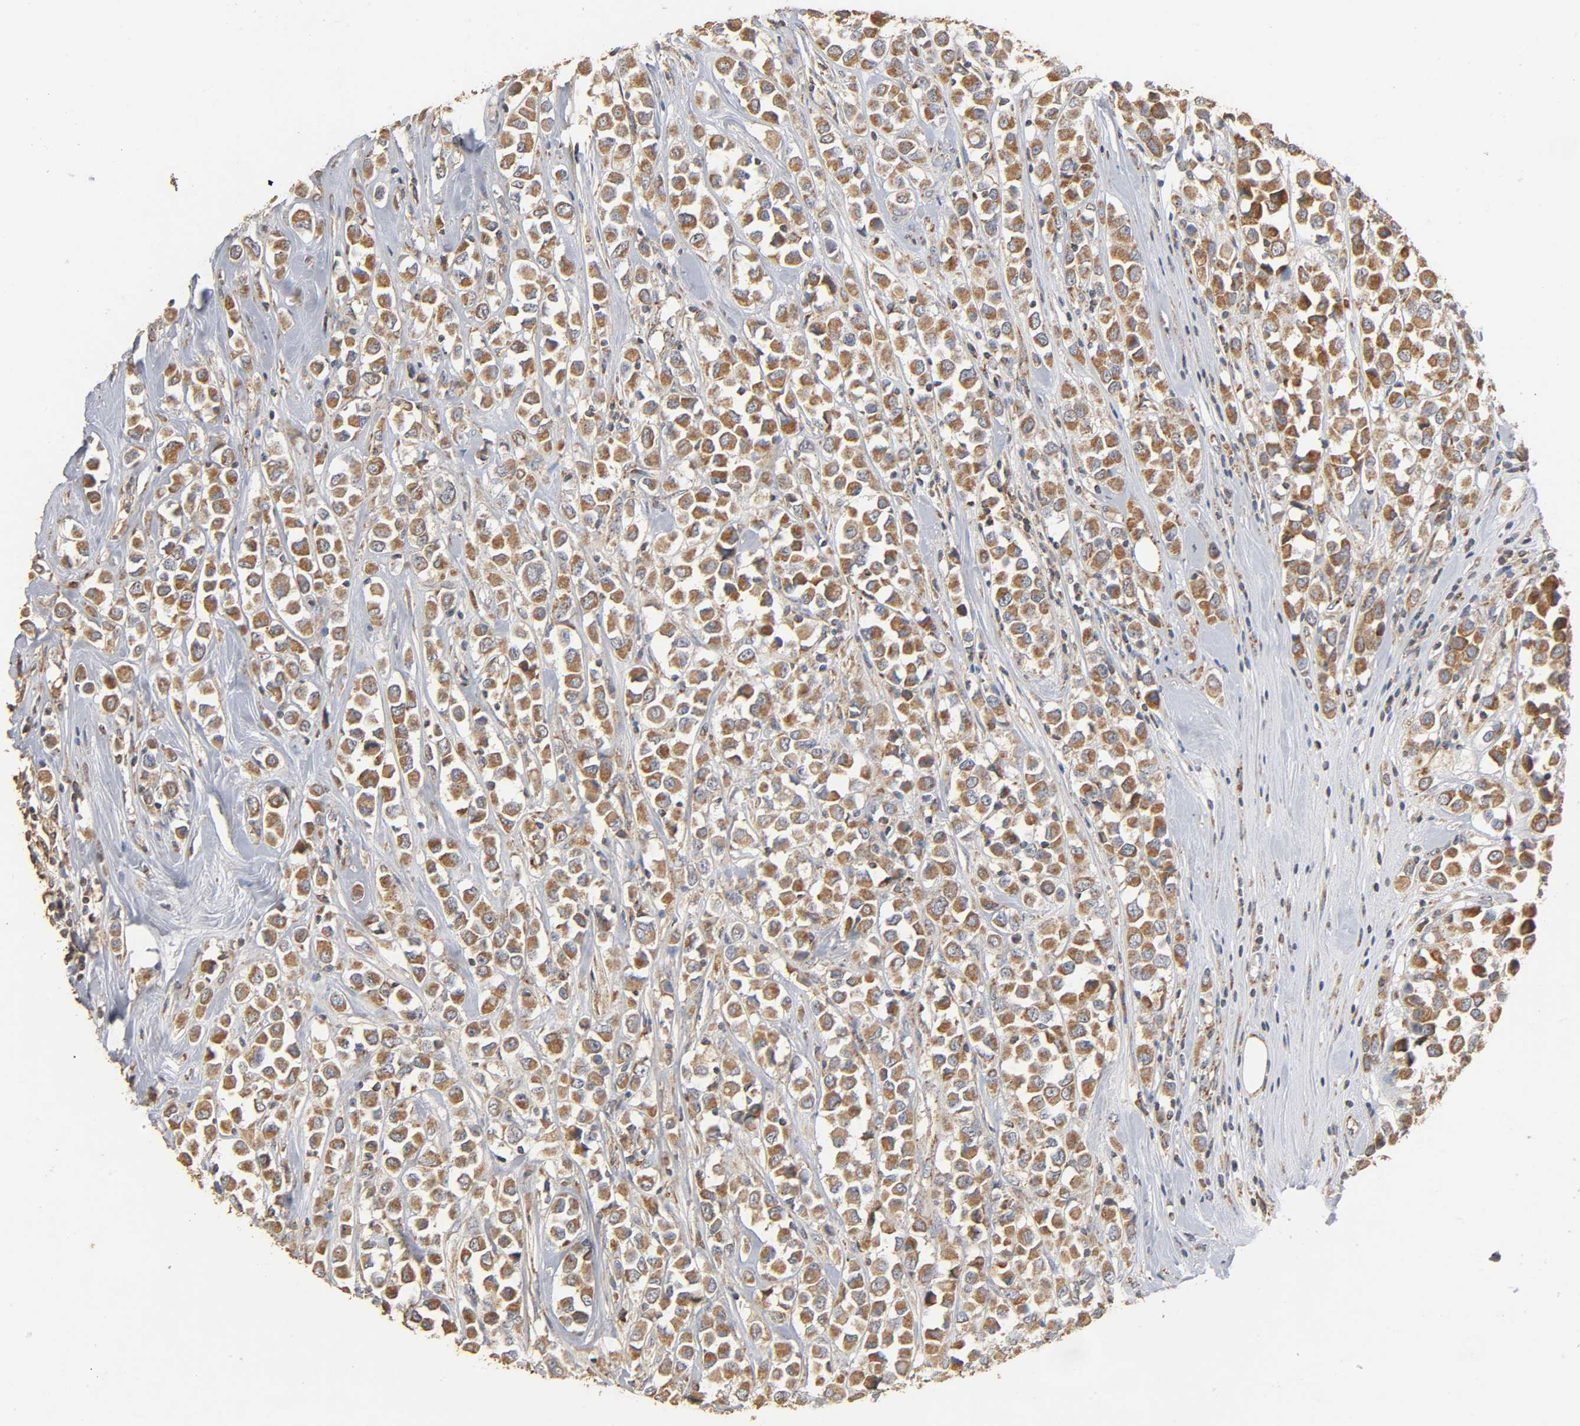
{"staining": {"intensity": "moderate", "quantity": ">75%", "location": "cytoplasmic/membranous"}, "tissue": "breast cancer", "cell_type": "Tumor cells", "image_type": "cancer", "snomed": [{"axis": "morphology", "description": "Duct carcinoma"}, {"axis": "topography", "description": "Breast"}], "caption": "Breast cancer stained for a protein (brown) shows moderate cytoplasmic/membranous positive expression in approximately >75% of tumor cells.", "gene": "NDUFS3", "patient": {"sex": "female", "age": 61}}